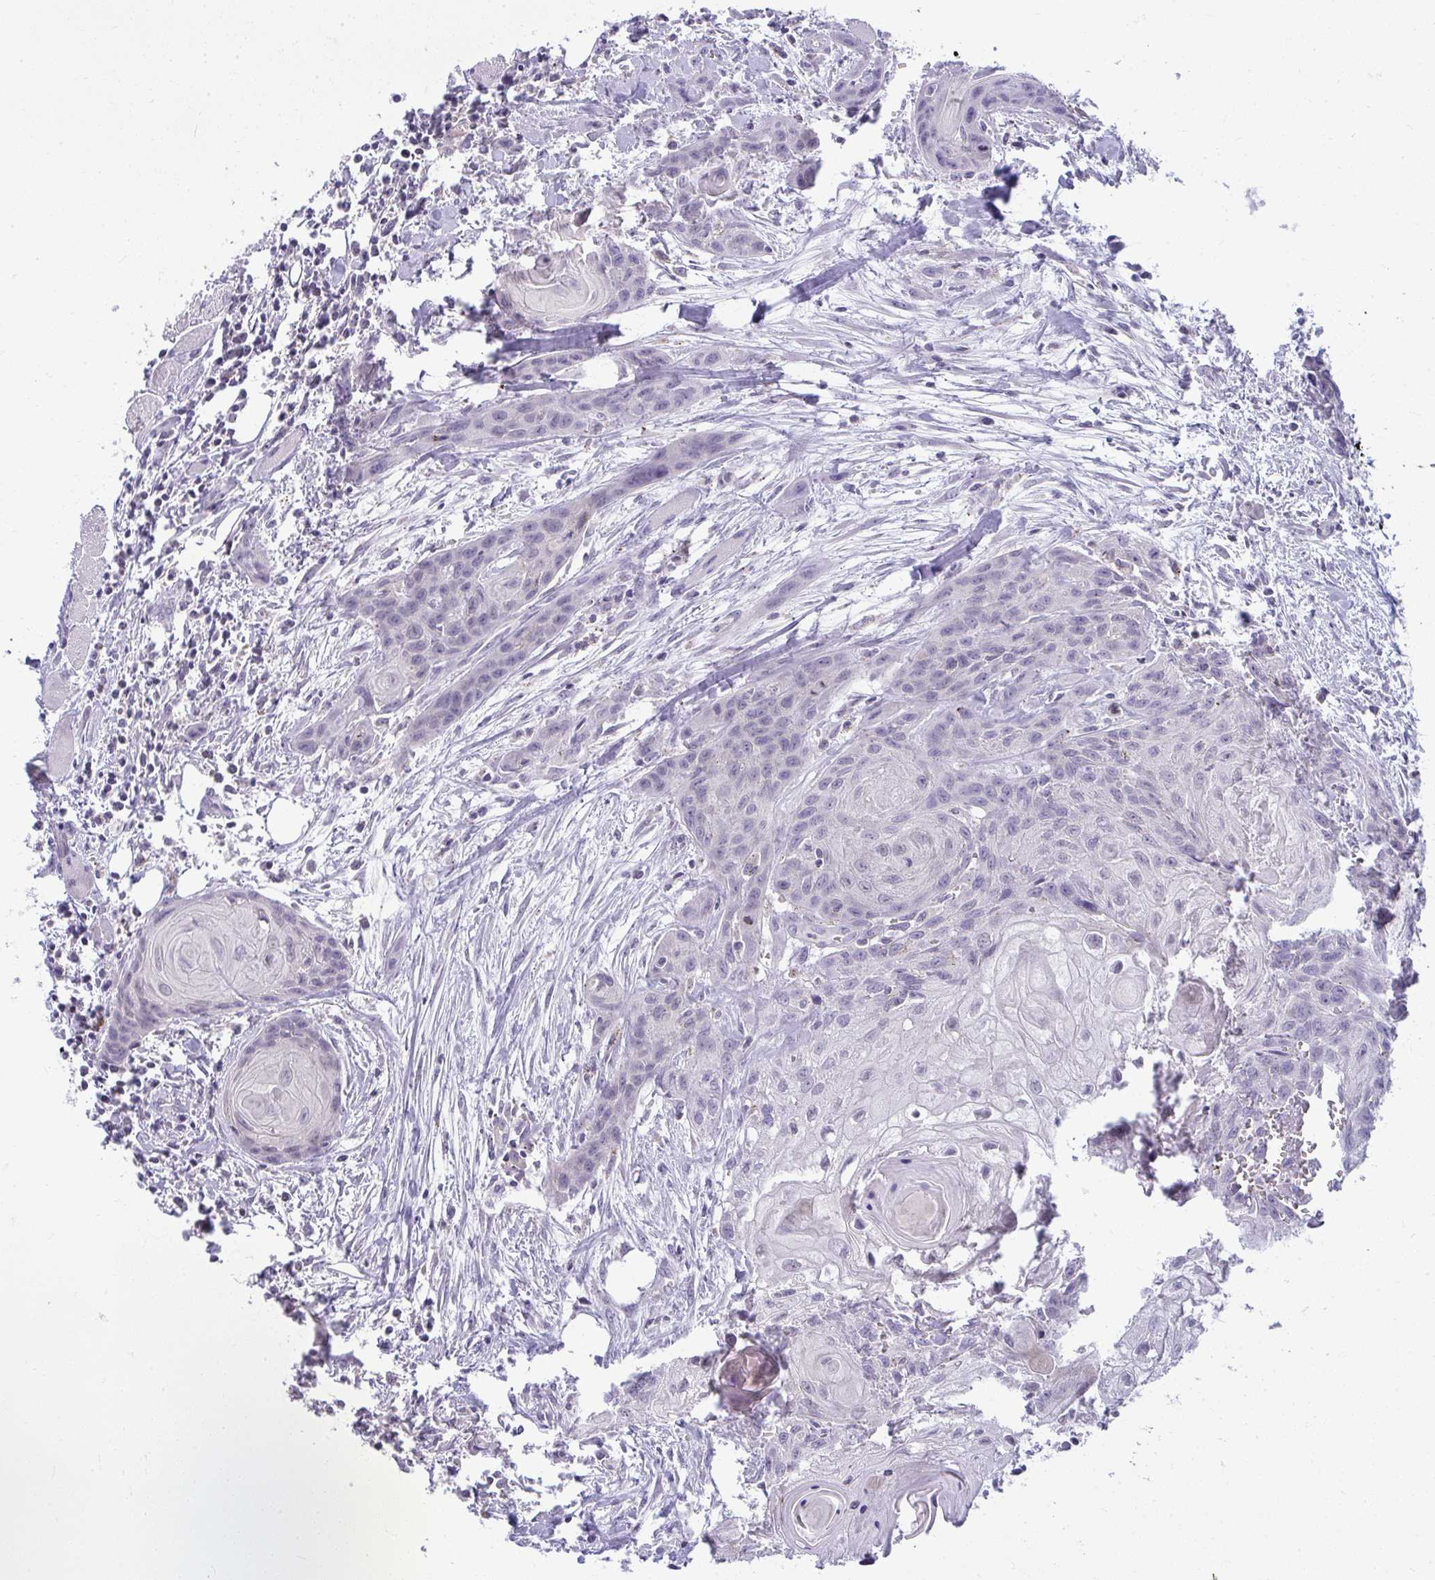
{"staining": {"intensity": "negative", "quantity": "none", "location": "none"}, "tissue": "head and neck cancer", "cell_type": "Tumor cells", "image_type": "cancer", "snomed": [{"axis": "morphology", "description": "Squamous cell carcinoma, NOS"}, {"axis": "topography", "description": "Oral tissue"}, {"axis": "topography", "description": "Head-Neck"}], "caption": "Head and neck cancer stained for a protein using IHC reveals no positivity tumor cells.", "gene": "VPS4B", "patient": {"sex": "male", "age": 58}}